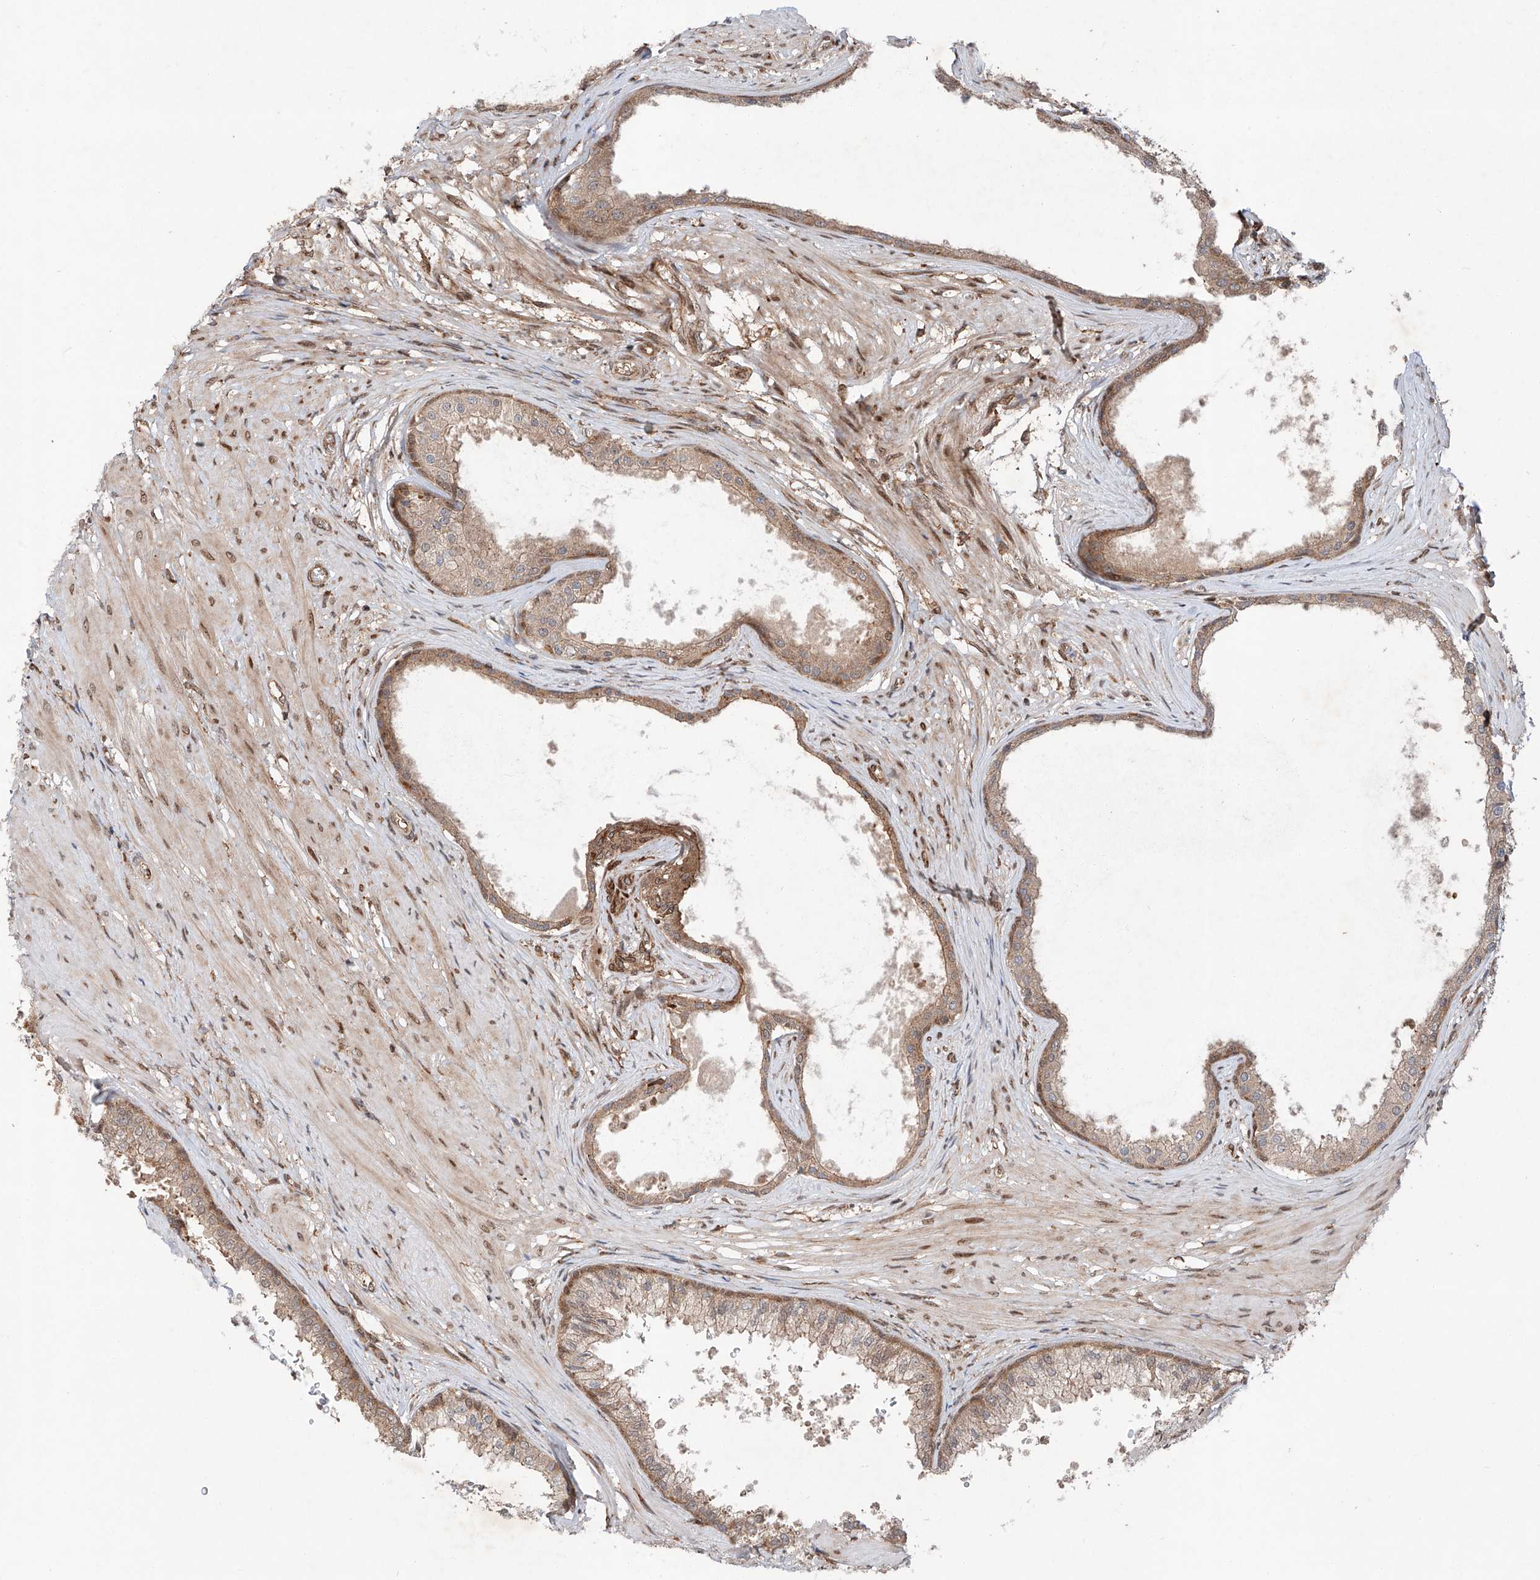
{"staining": {"intensity": "moderate", "quantity": ">75%", "location": "cytoplasmic/membranous"}, "tissue": "prostate", "cell_type": "Glandular cells", "image_type": "normal", "snomed": [{"axis": "morphology", "description": "Normal tissue, NOS"}, {"axis": "topography", "description": "Prostate"}], "caption": "Unremarkable prostate exhibits moderate cytoplasmic/membranous expression in about >75% of glandular cells Using DAB (brown) and hematoxylin (blue) stains, captured at high magnification using brightfield microscopy..", "gene": "ZFP28", "patient": {"sex": "male", "age": 48}}